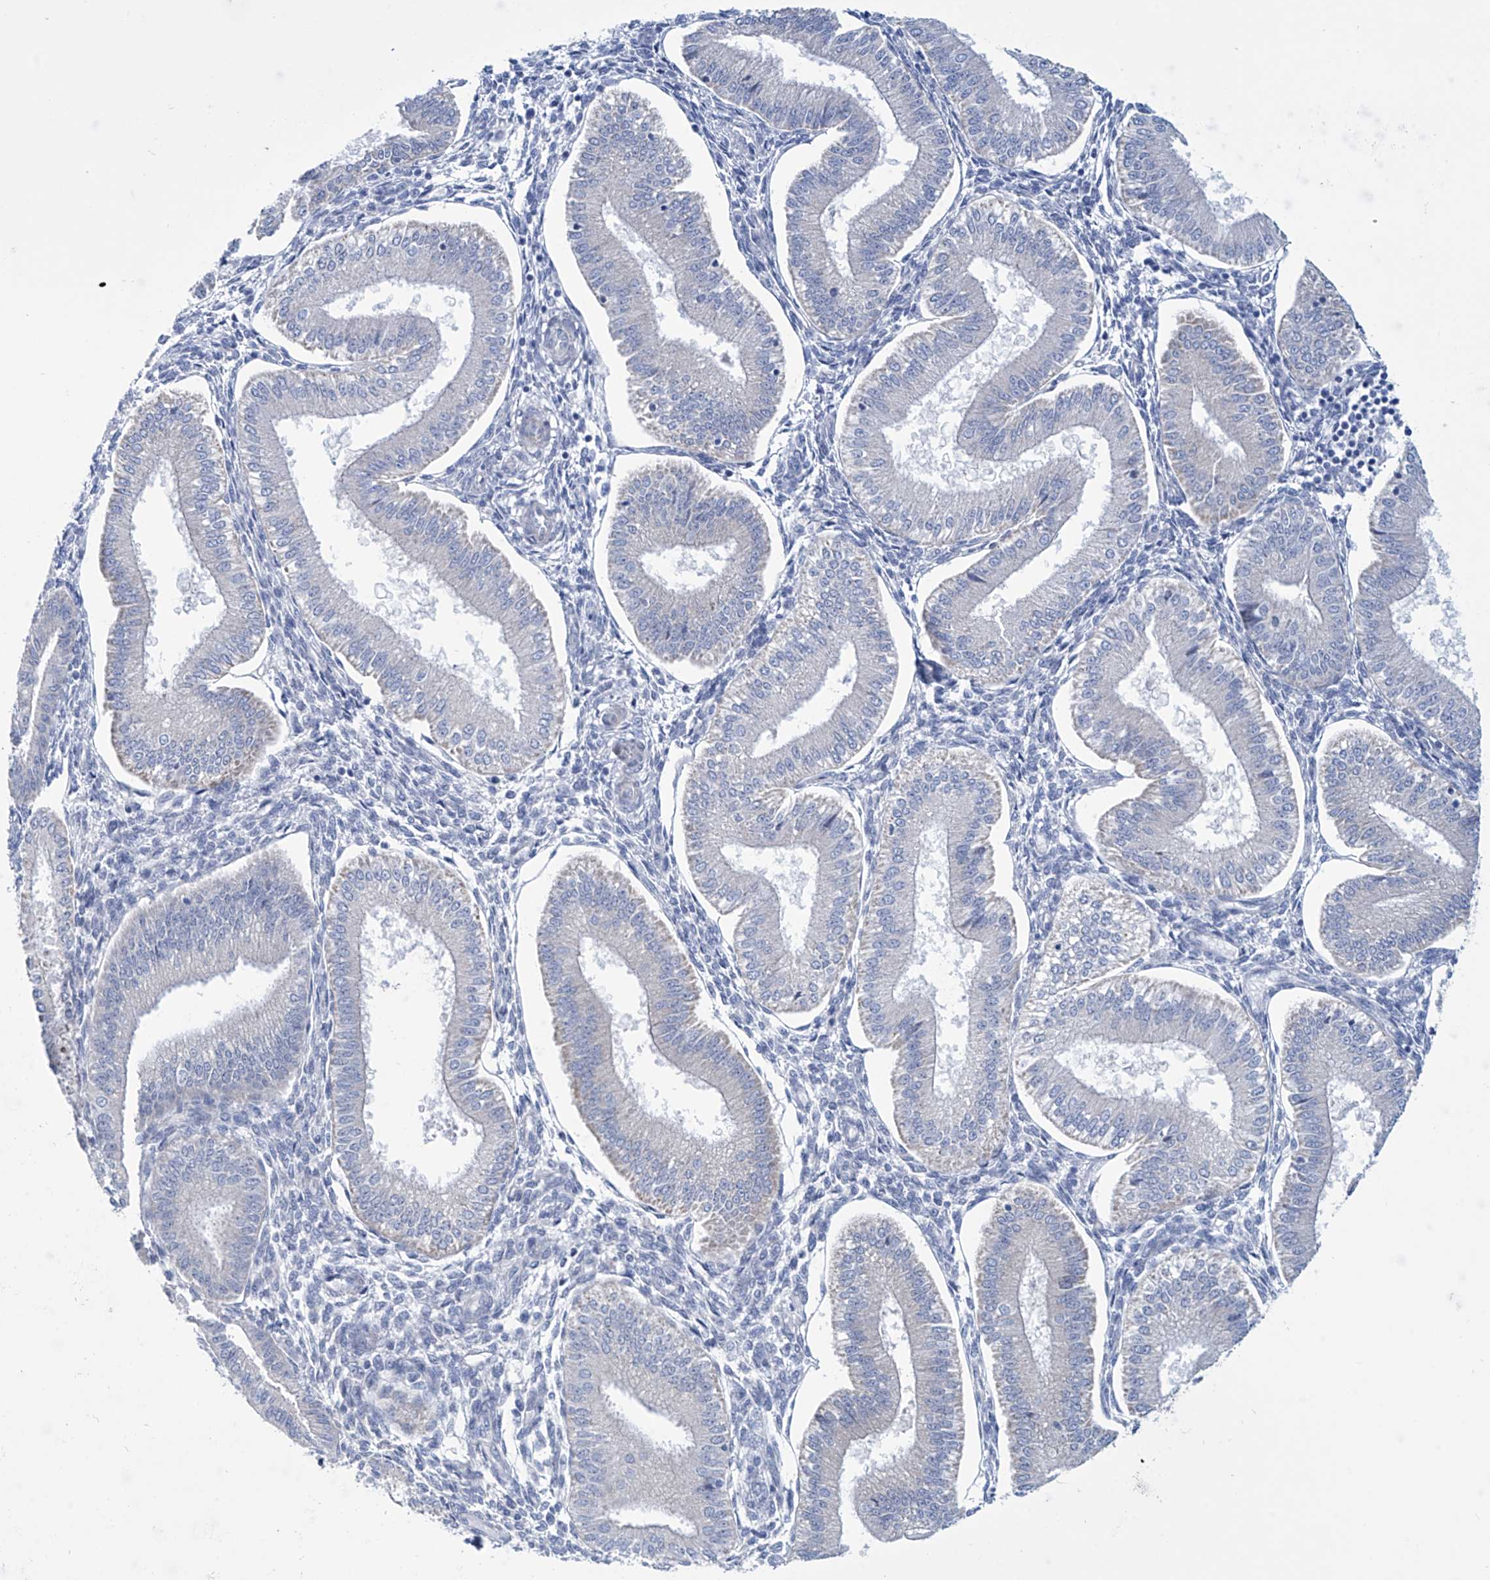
{"staining": {"intensity": "negative", "quantity": "none", "location": "none"}, "tissue": "endometrium", "cell_type": "Cells in endometrial stroma", "image_type": "normal", "snomed": [{"axis": "morphology", "description": "Normal tissue, NOS"}, {"axis": "topography", "description": "Endometrium"}], "caption": "A histopathology image of endometrium stained for a protein reveals no brown staining in cells in endometrial stroma. (DAB (3,3'-diaminobenzidine) immunohistochemistry (IHC) visualized using brightfield microscopy, high magnification).", "gene": "TRIM60", "patient": {"sex": "female", "age": 39}}